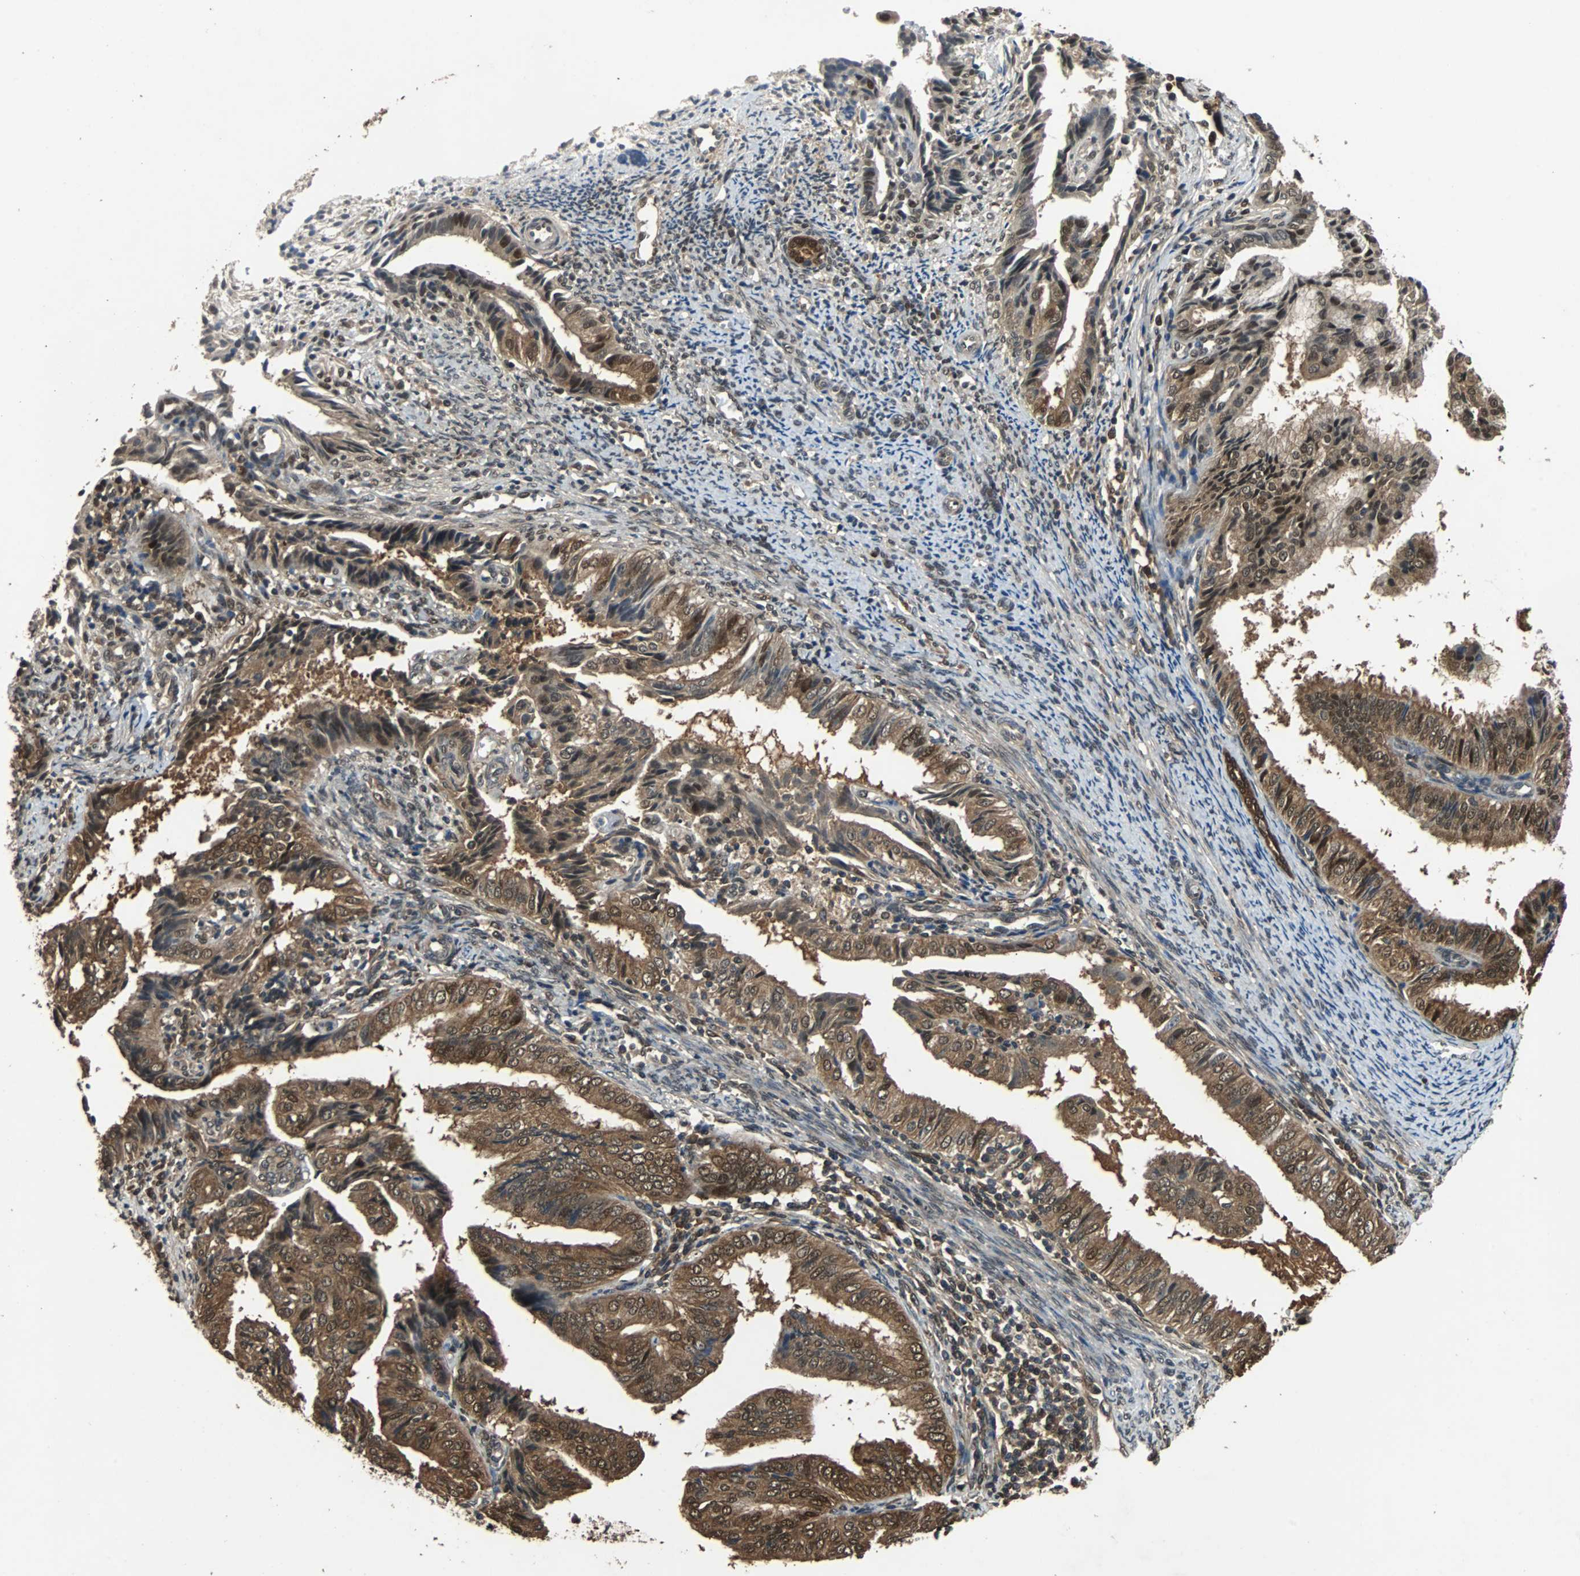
{"staining": {"intensity": "strong", "quantity": ">75%", "location": "cytoplasmic/membranous,nuclear"}, "tissue": "endometrial cancer", "cell_type": "Tumor cells", "image_type": "cancer", "snomed": [{"axis": "morphology", "description": "Adenocarcinoma, NOS"}, {"axis": "topography", "description": "Endometrium"}], "caption": "The micrograph reveals staining of endometrial cancer (adenocarcinoma), revealing strong cytoplasmic/membranous and nuclear protein expression (brown color) within tumor cells.", "gene": "PRDX6", "patient": {"sex": "female", "age": 58}}